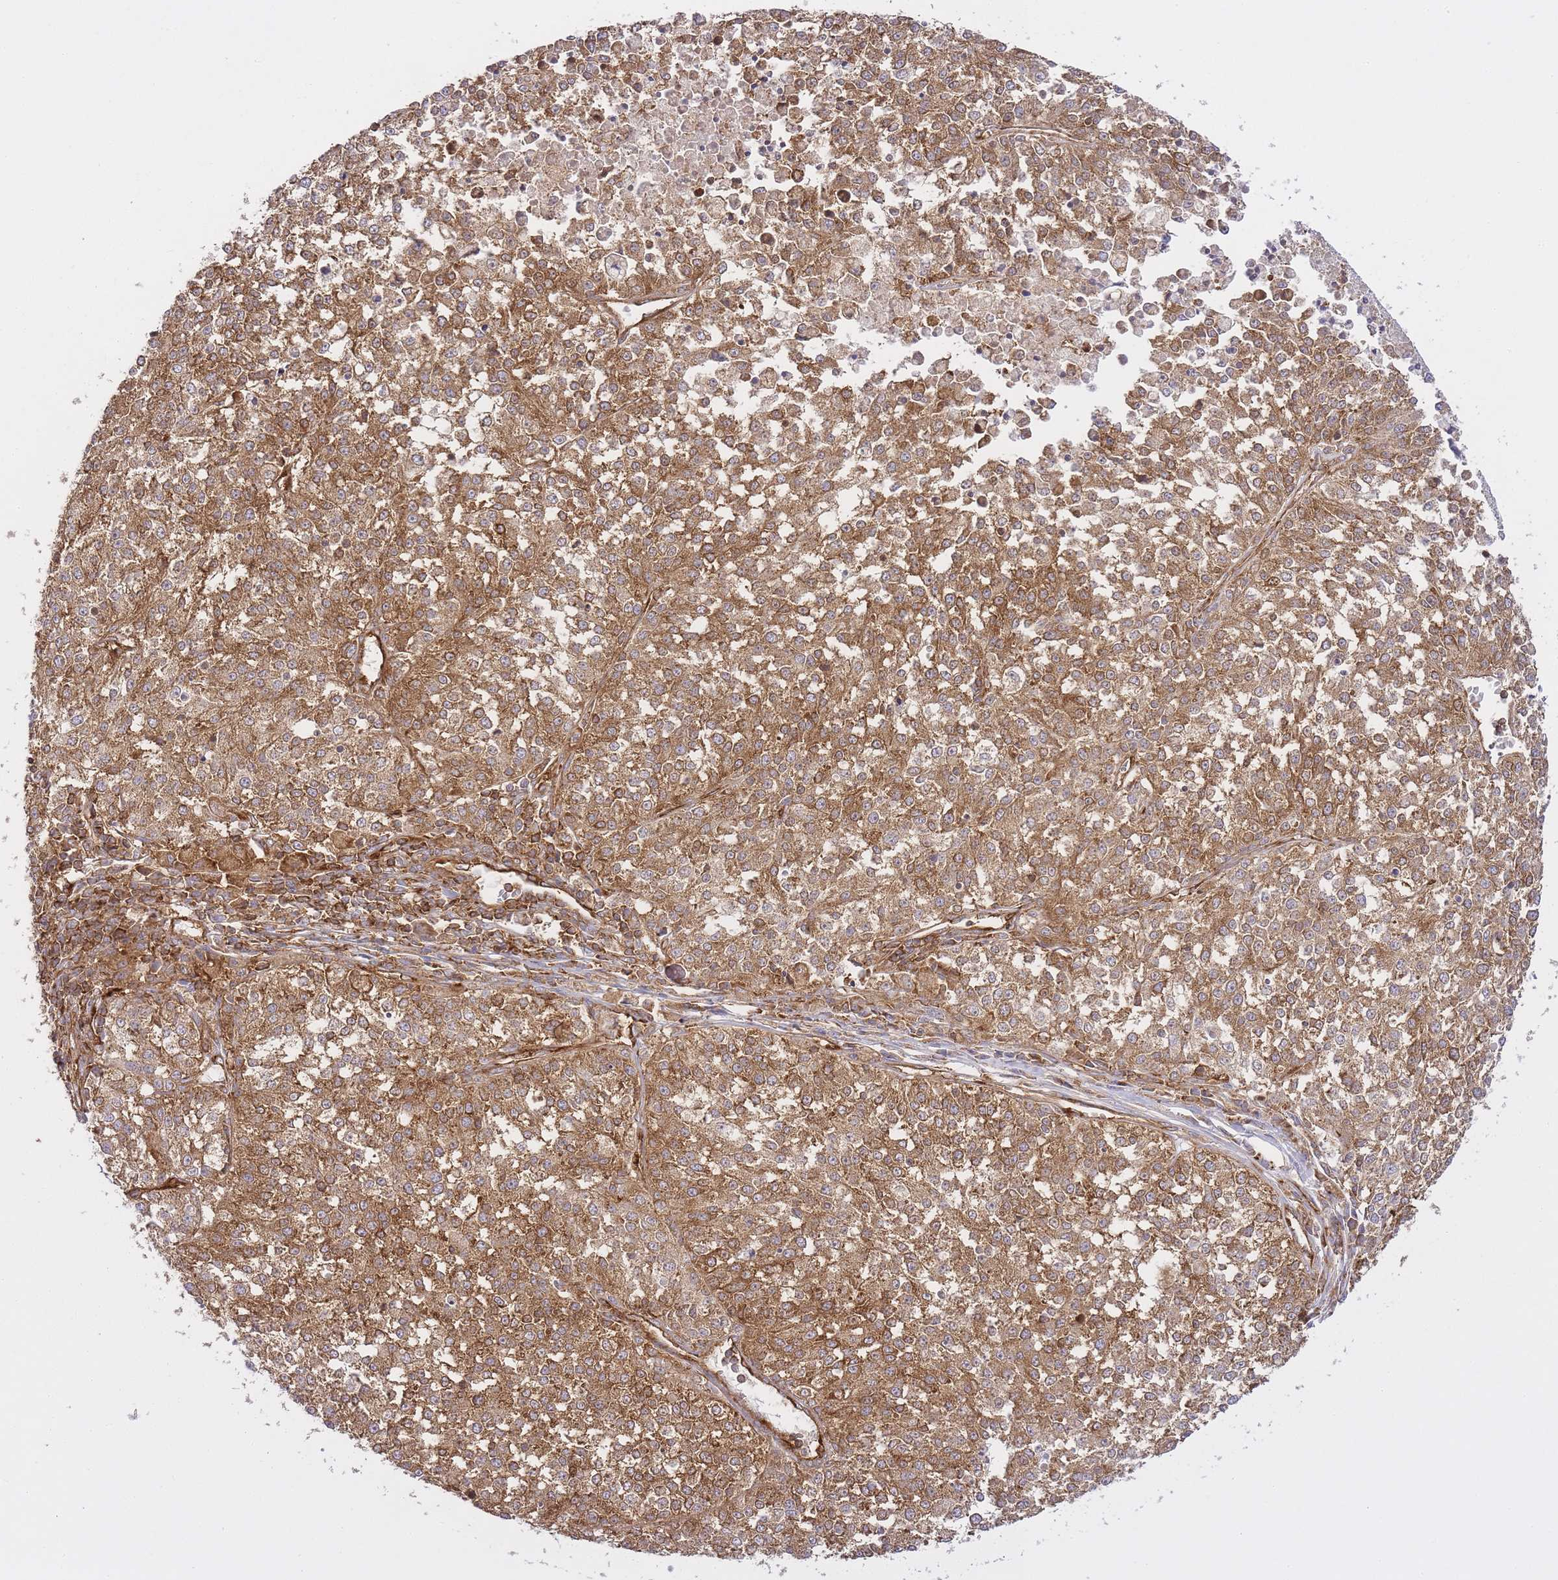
{"staining": {"intensity": "moderate", "quantity": ">75%", "location": "cytoplasmic/membranous"}, "tissue": "melanoma", "cell_type": "Tumor cells", "image_type": "cancer", "snomed": [{"axis": "morphology", "description": "Malignant melanoma, NOS"}, {"axis": "topography", "description": "Skin"}], "caption": "IHC of malignant melanoma displays medium levels of moderate cytoplasmic/membranous positivity in approximately >75% of tumor cells. Using DAB (brown) and hematoxylin (blue) stains, captured at high magnification using brightfield microscopy.", "gene": "MSN", "patient": {"sex": "female", "age": 64}}